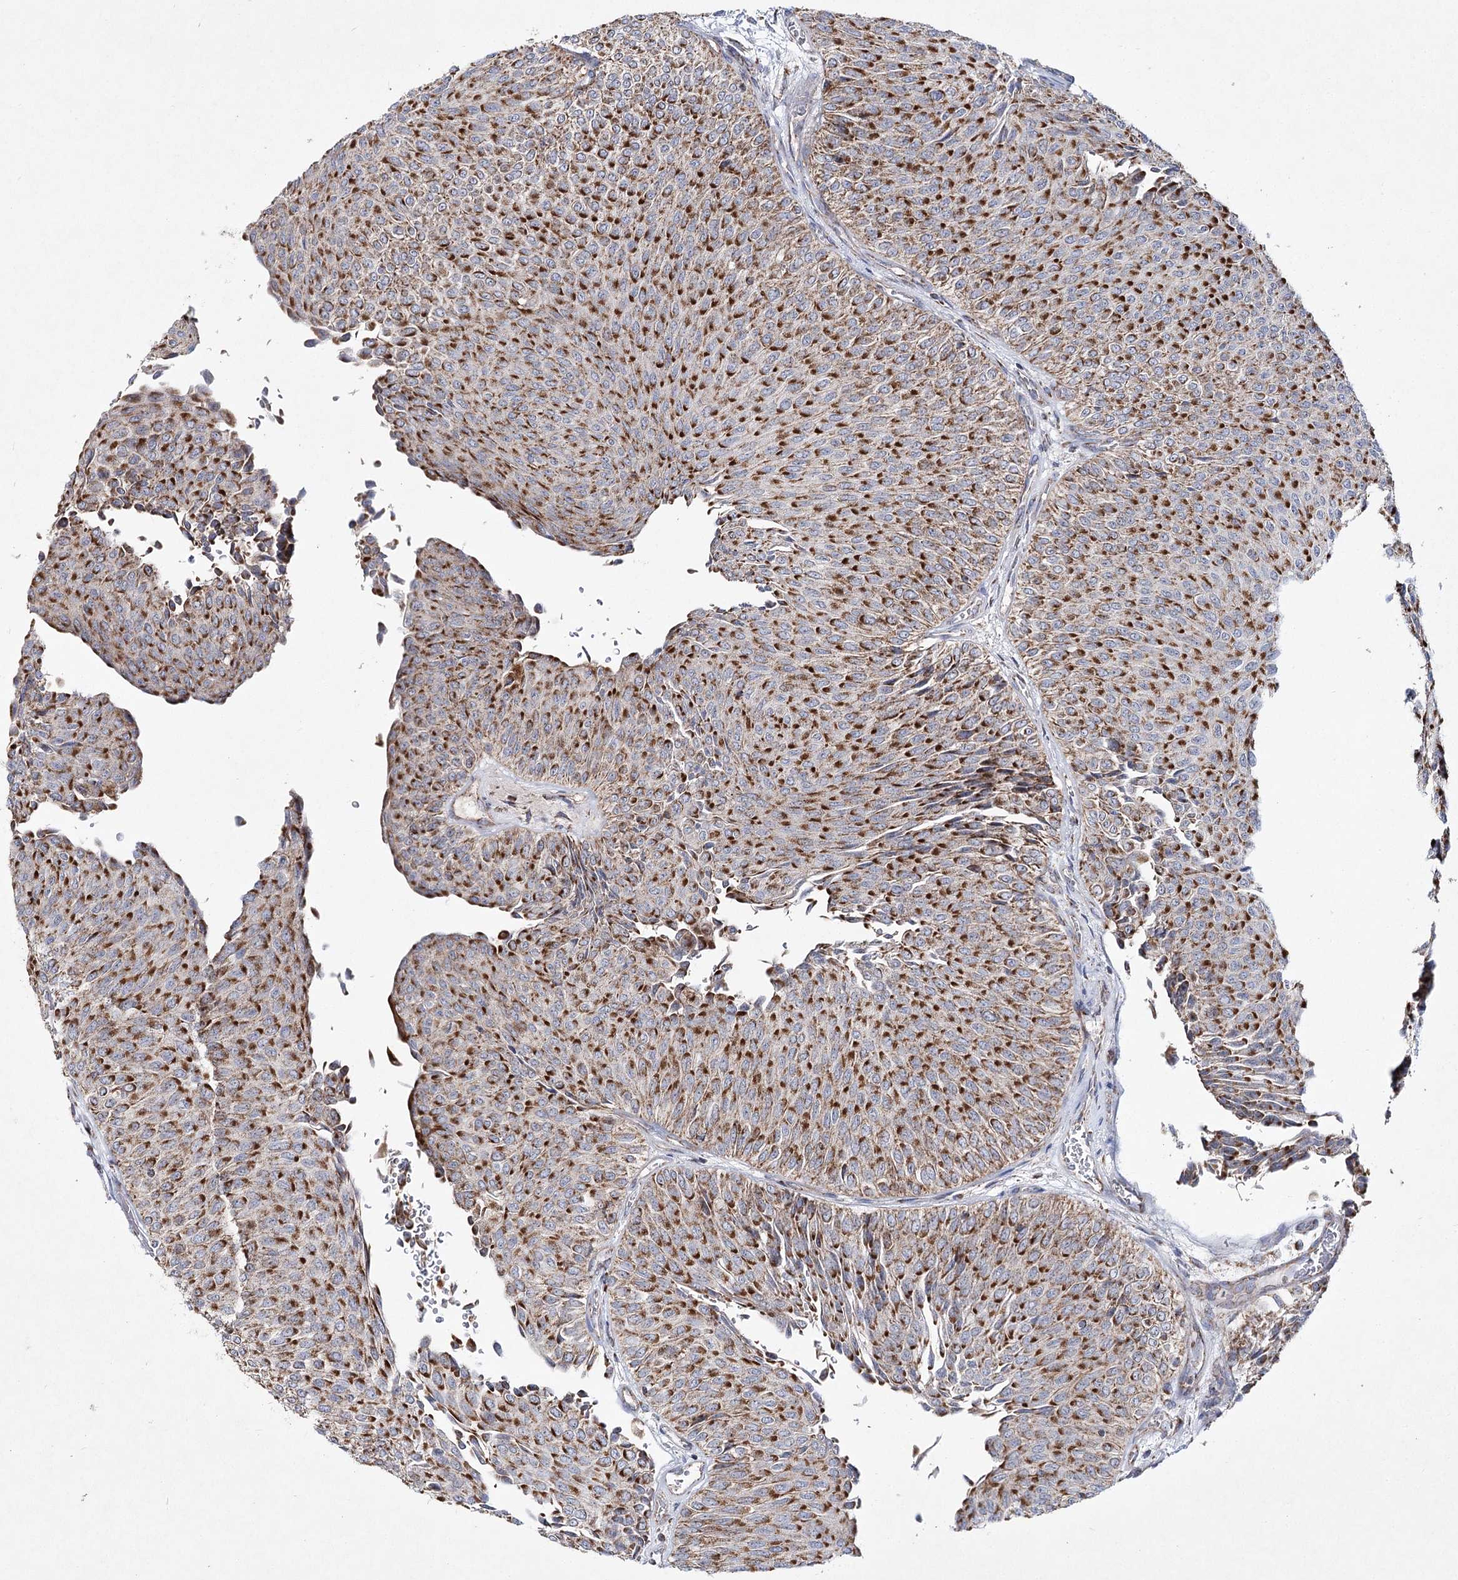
{"staining": {"intensity": "strong", "quantity": ">75%", "location": "cytoplasmic/membranous"}, "tissue": "urothelial cancer", "cell_type": "Tumor cells", "image_type": "cancer", "snomed": [{"axis": "morphology", "description": "Urothelial carcinoma, Low grade"}, {"axis": "topography", "description": "Urinary bladder"}], "caption": "Urothelial carcinoma (low-grade) tissue shows strong cytoplasmic/membranous expression in approximately >75% of tumor cells", "gene": "DNA2", "patient": {"sex": "male", "age": 78}}